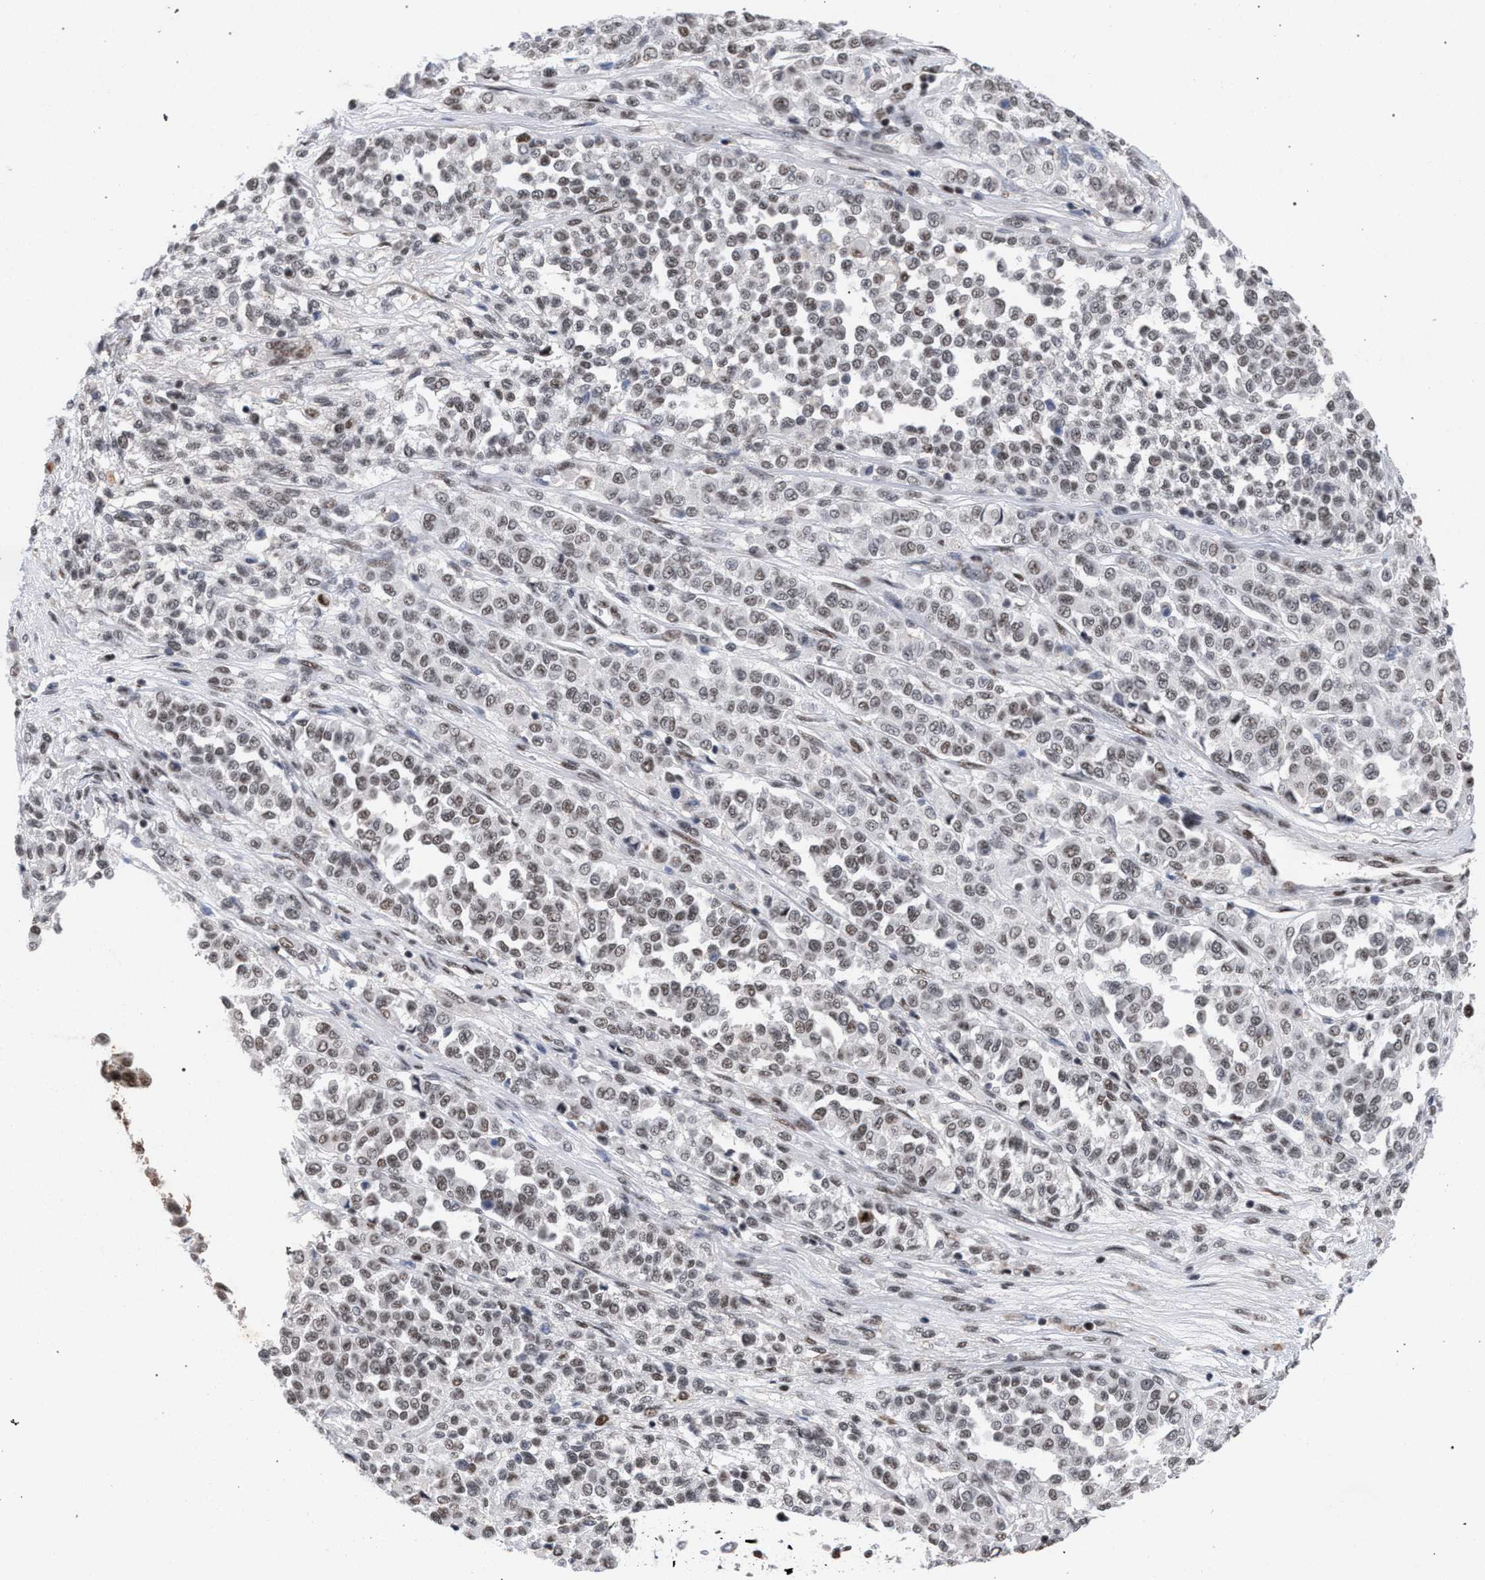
{"staining": {"intensity": "weak", "quantity": ">75%", "location": "nuclear"}, "tissue": "melanoma", "cell_type": "Tumor cells", "image_type": "cancer", "snomed": [{"axis": "morphology", "description": "Malignant melanoma, Metastatic site"}, {"axis": "topography", "description": "Pancreas"}], "caption": "A high-resolution photomicrograph shows immunohistochemistry staining of melanoma, which reveals weak nuclear positivity in approximately >75% of tumor cells.", "gene": "SCAF4", "patient": {"sex": "female", "age": 30}}